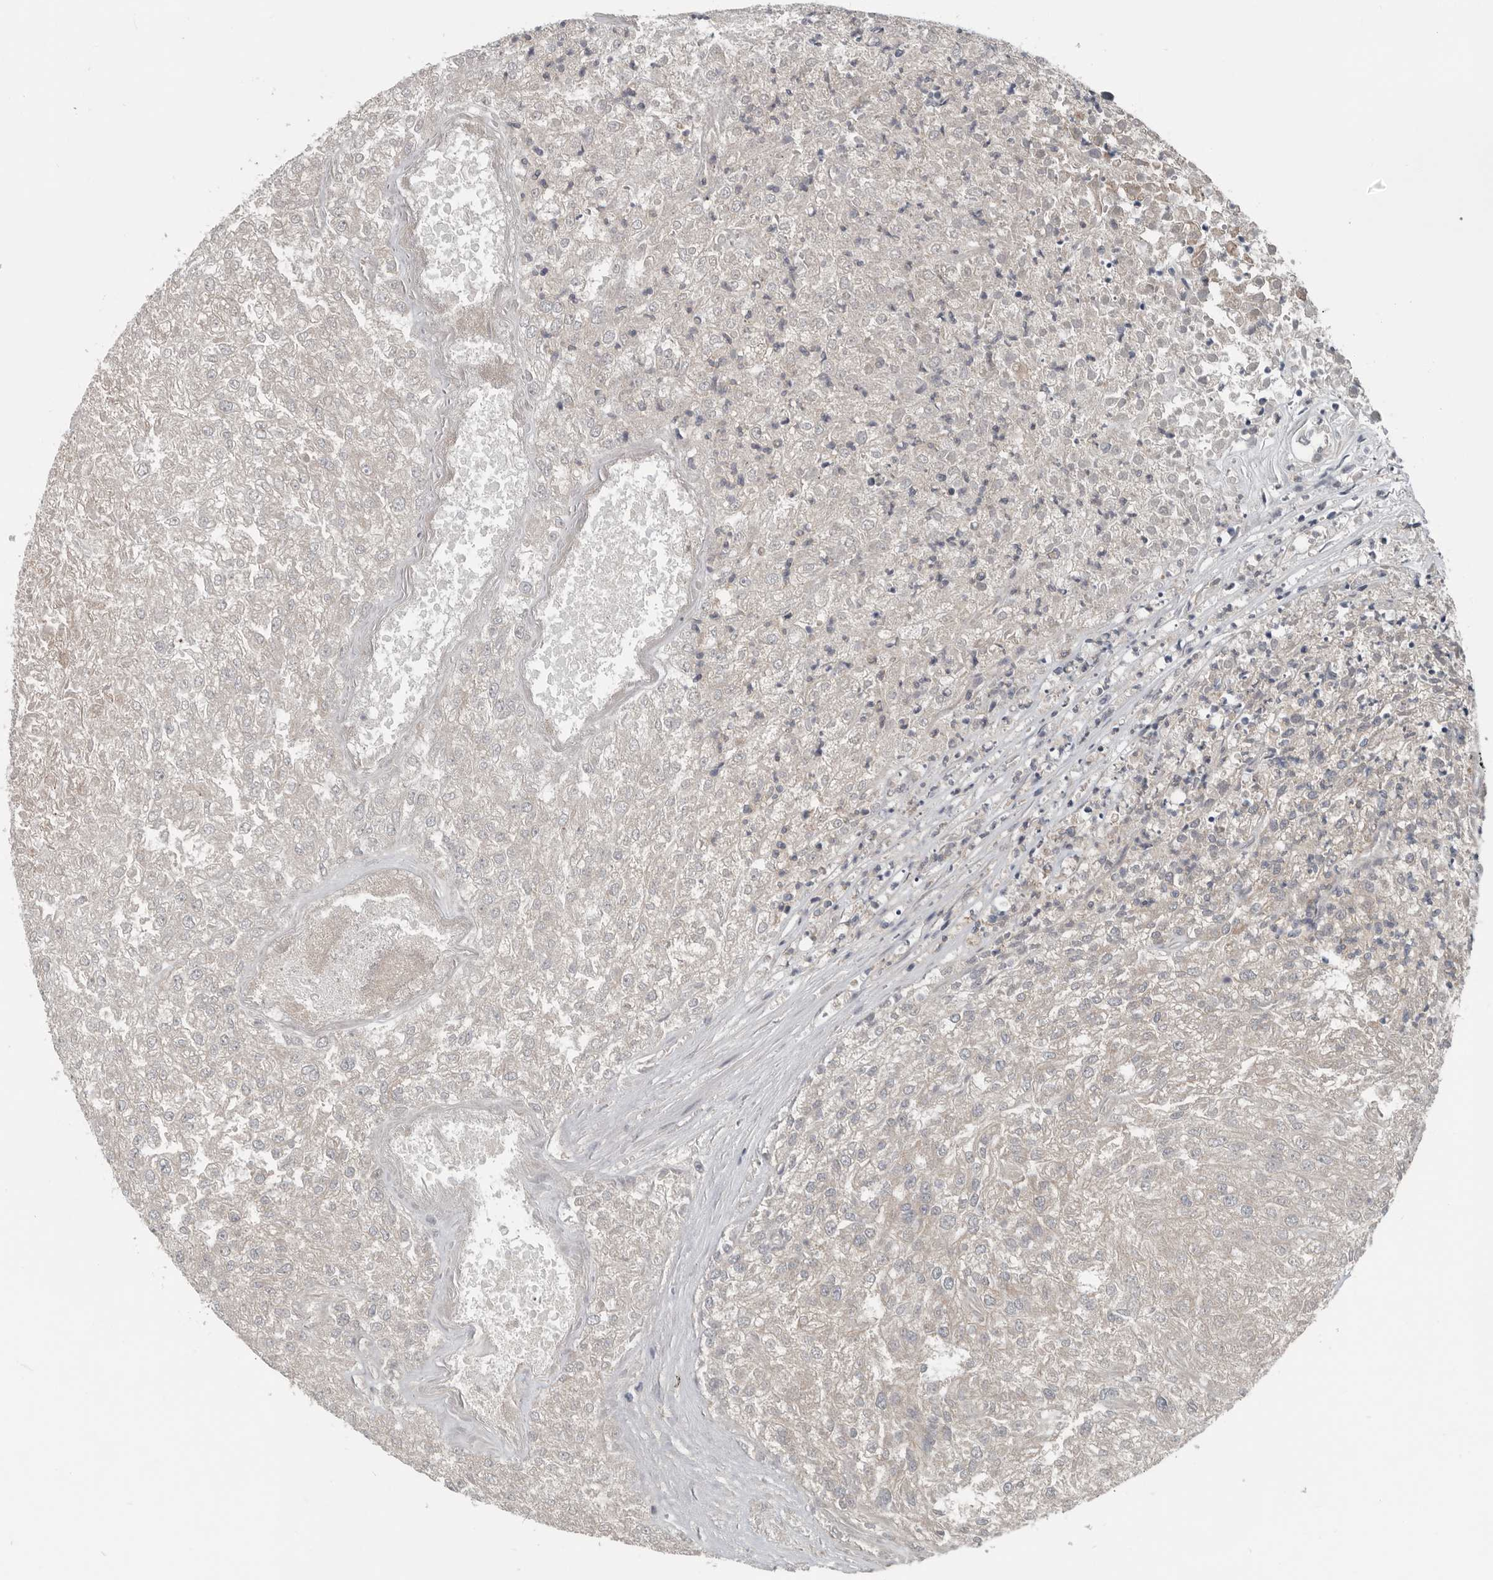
{"staining": {"intensity": "negative", "quantity": "none", "location": "none"}, "tissue": "renal cancer", "cell_type": "Tumor cells", "image_type": "cancer", "snomed": [{"axis": "morphology", "description": "Adenocarcinoma, NOS"}, {"axis": "topography", "description": "Kidney"}], "caption": "The micrograph displays no significant positivity in tumor cells of adenocarcinoma (renal).", "gene": "TMEM199", "patient": {"sex": "female", "age": 54}}